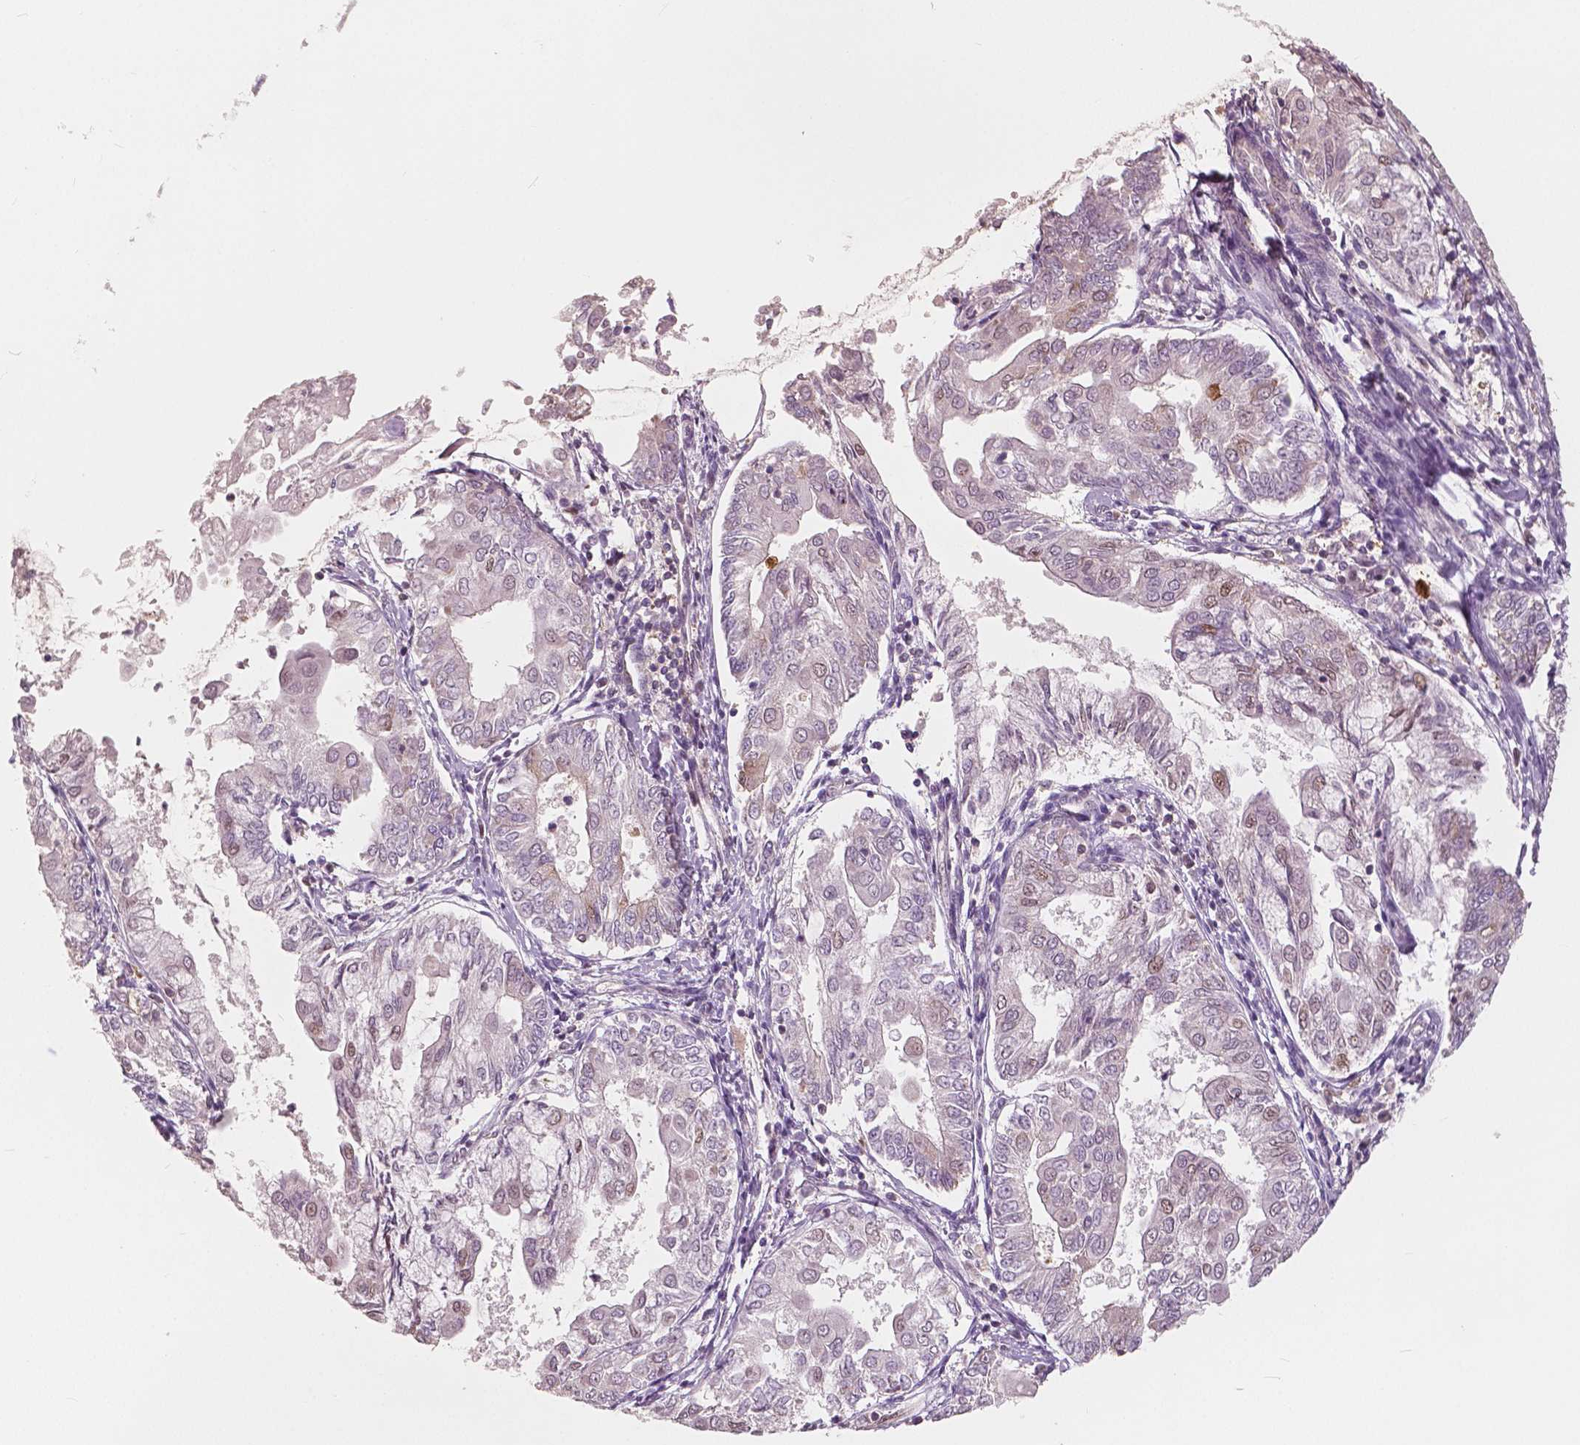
{"staining": {"intensity": "weak", "quantity": "<25%", "location": "nuclear"}, "tissue": "endometrial cancer", "cell_type": "Tumor cells", "image_type": "cancer", "snomed": [{"axis": "morphology", "description": "Adenocarcinoma, NOS"}, {"axis": "topography", "description": "Endometrium"}], "caption": "Endometrial adenocarcinoma was stained to show a protein in brown. There is no significant staining in tumor cells. (DAB immunohistochemistry (IHC), high magnification).", "gene": "SQSTM1", "patient": {"sex": "female", "age": 68}}